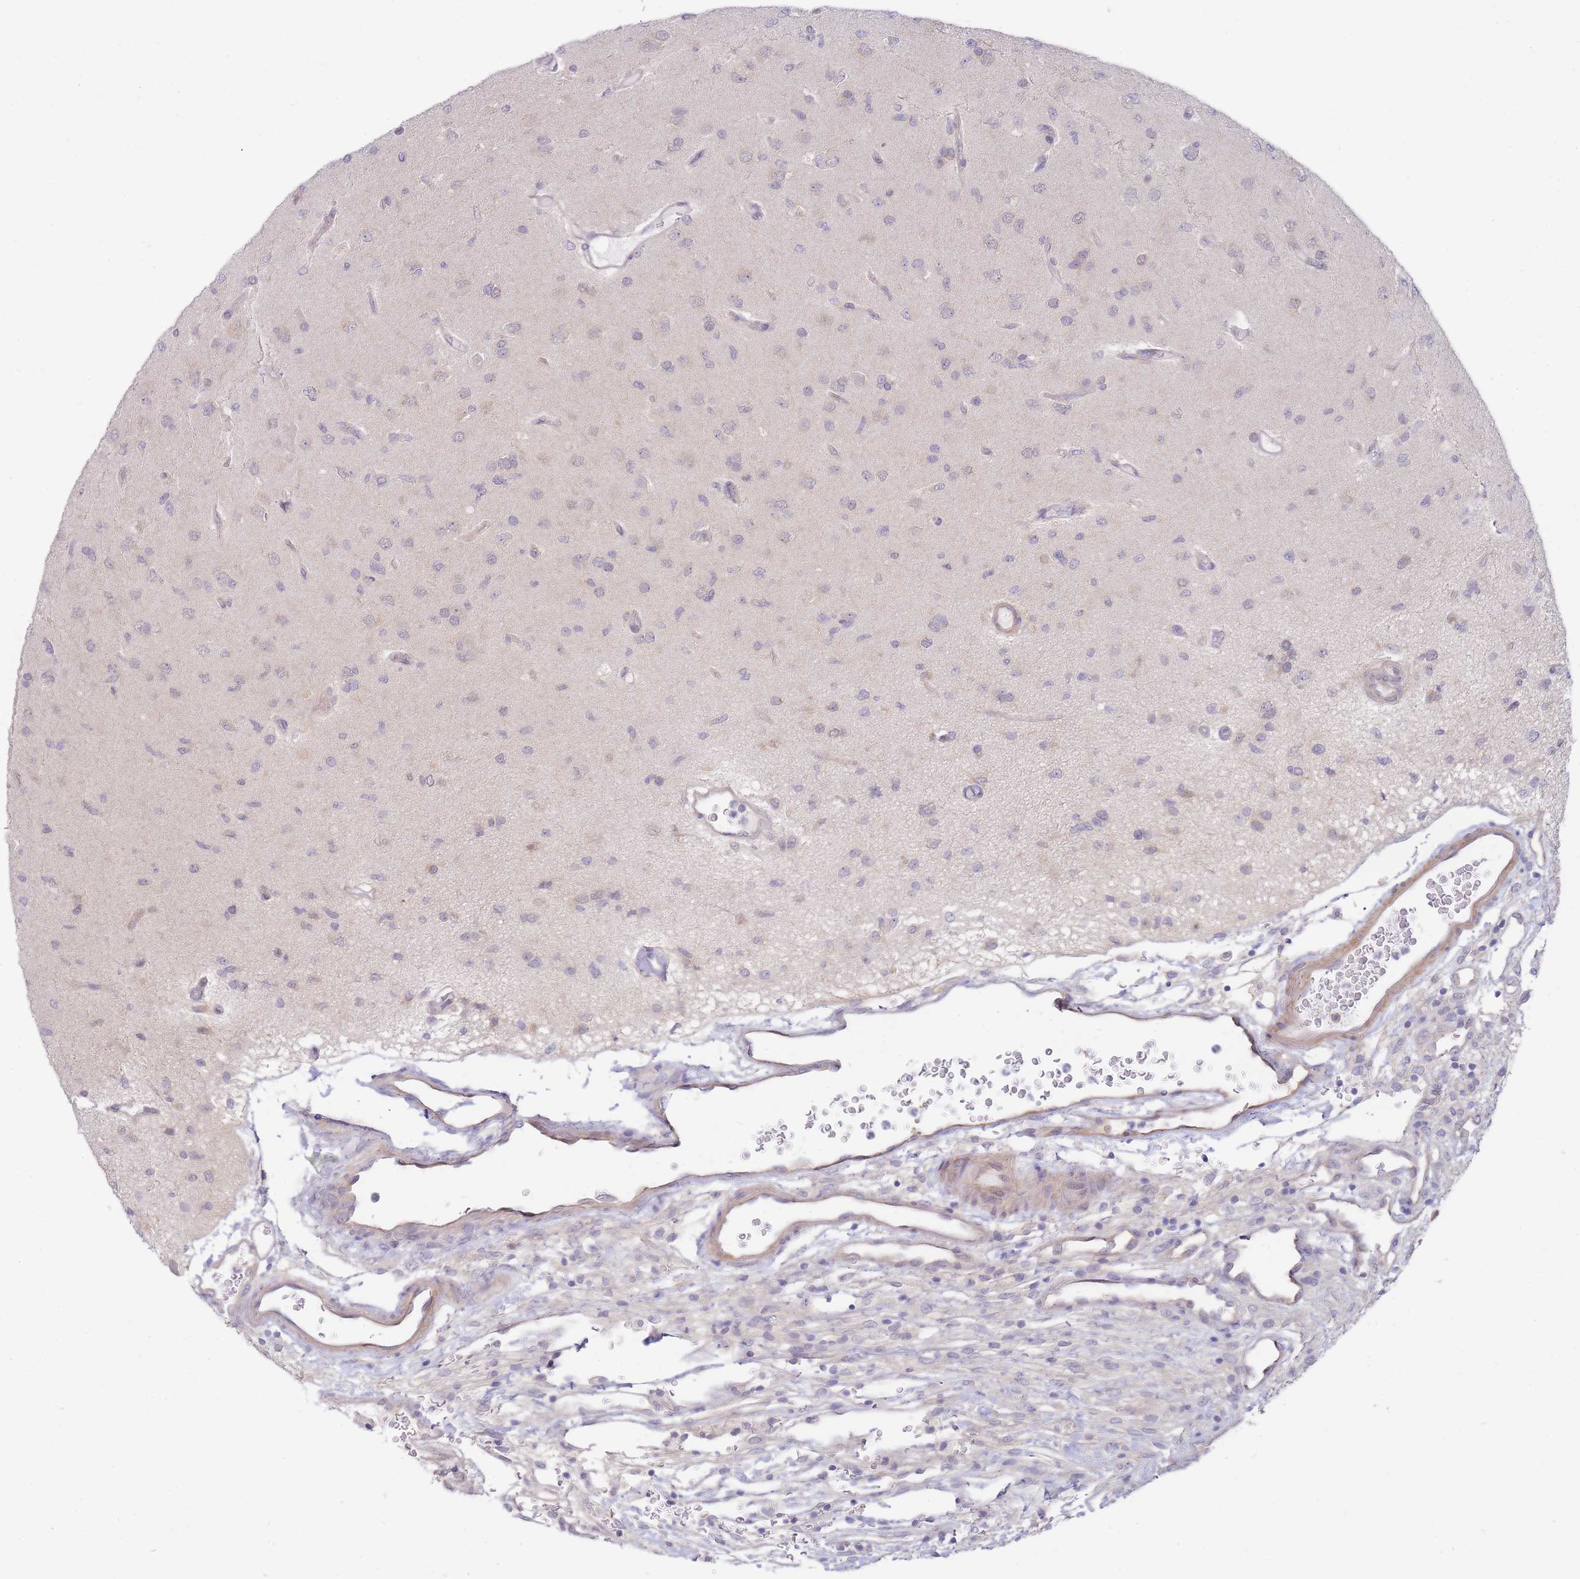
{"staining": {"intensity": "weak", "quantity": "<25%", "location": "cytoplasmic/membranous"}, "tissue": "glioma", "cell_type": "Tumor cells", "image_type": "cancer", "snomed": [{"axis": "morphology", "description": "Glioma, malignant, High grade"}, {"axis": "topography", "description": "Brain"}], "caption": "Protein analysis of glioma shows no significant staining in tumor cells.", "gene": "SUGT1", "patient": {"sex": "male", "age": 77}}